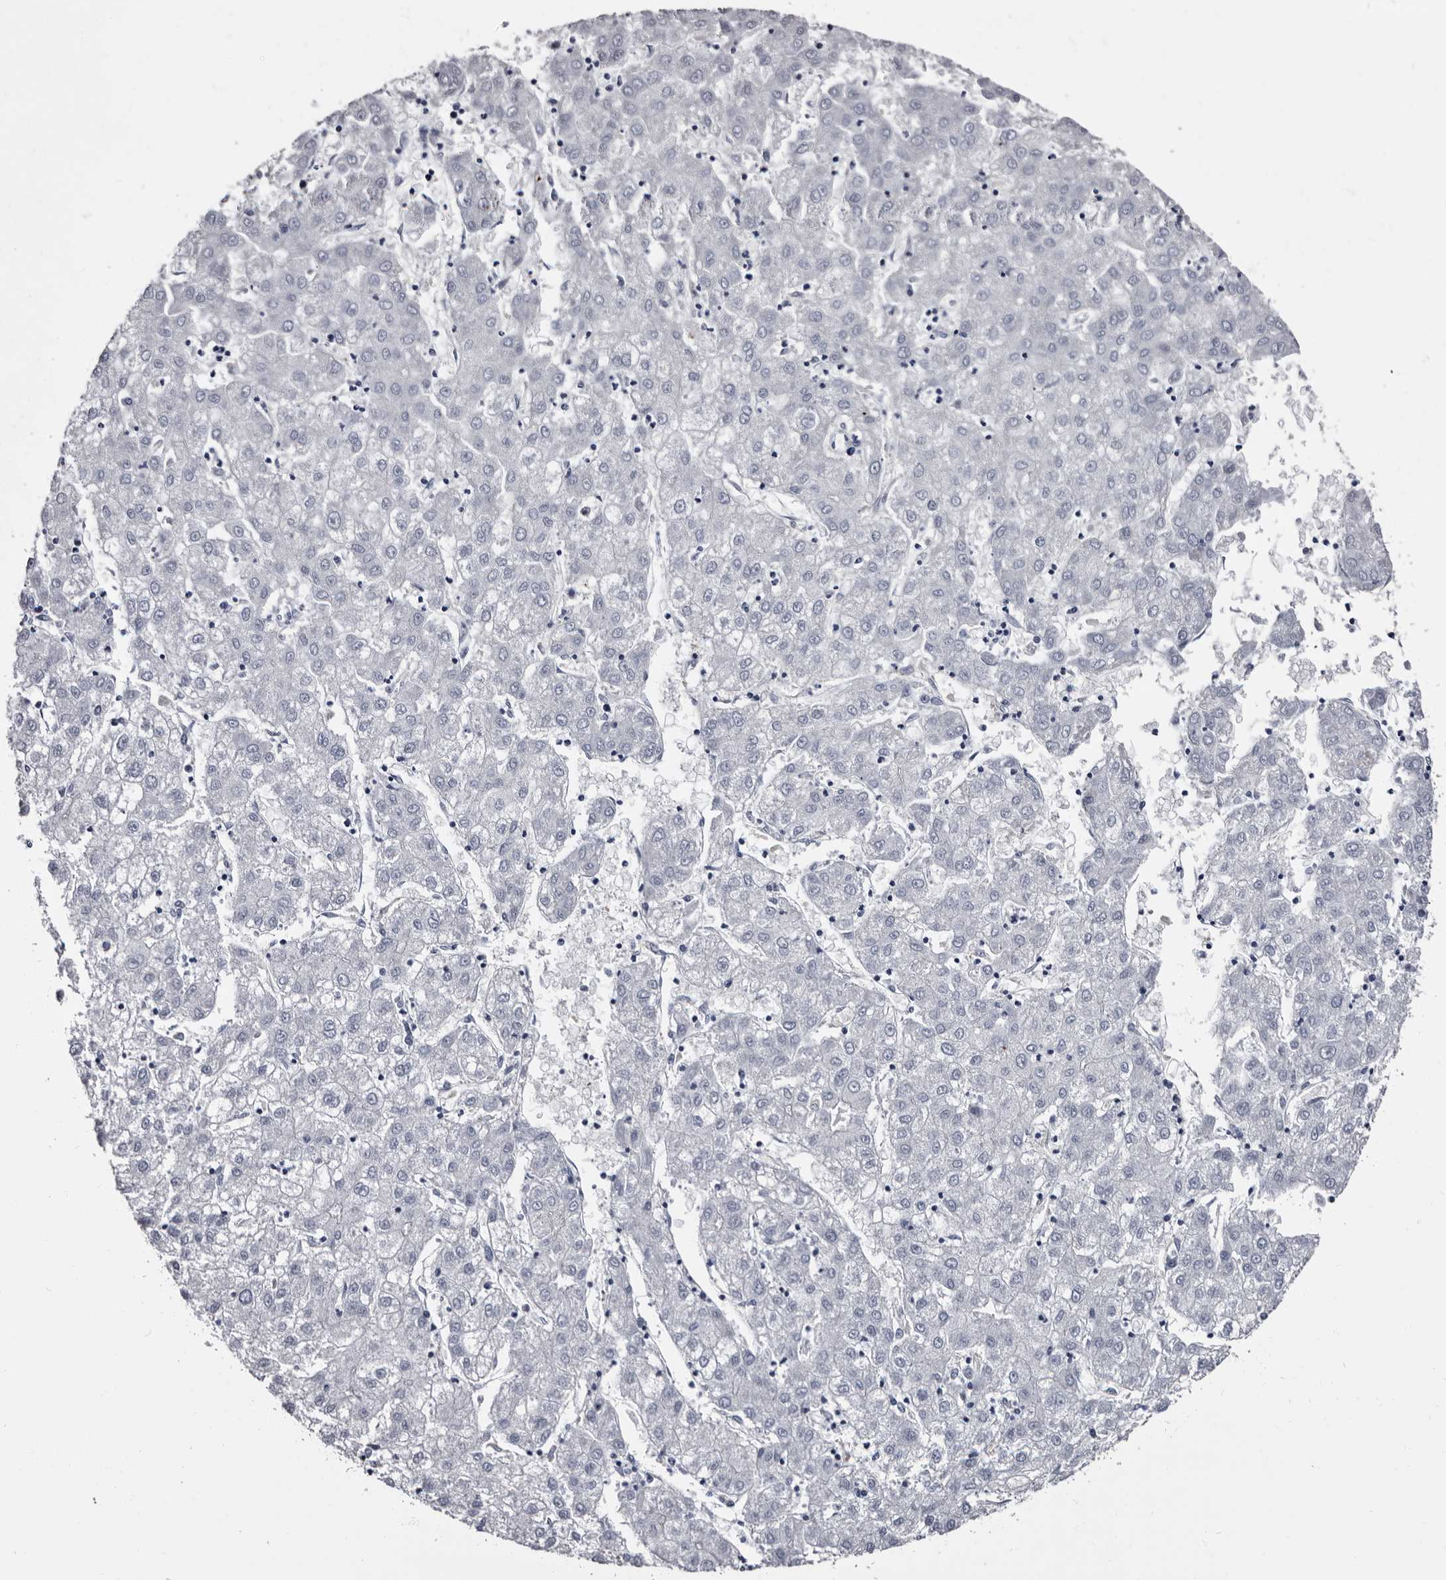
{"staining": {"intensity": "negative", "quantity": "none", "location": "none"}, "tissue": "liver cancer", "cell_type": "Tumor cells", "image_type": "cancer", "snomed": [{"axis": "morphology", "description": "Carcinoma, Hepatocellular, NOS"}, {"axis": "topography", "description": "Liver"}], "caption": "Tumor cells are negative for protein expression in human hepatocellular carcinoma (liver). (Stains: DAB immunohistochemistry with hematoxylin counter stain, Microscopy: brightfield microscopy at high magnification).", "gene": "EPB41L3", "patient": {"sex": "male", "age": 72}}